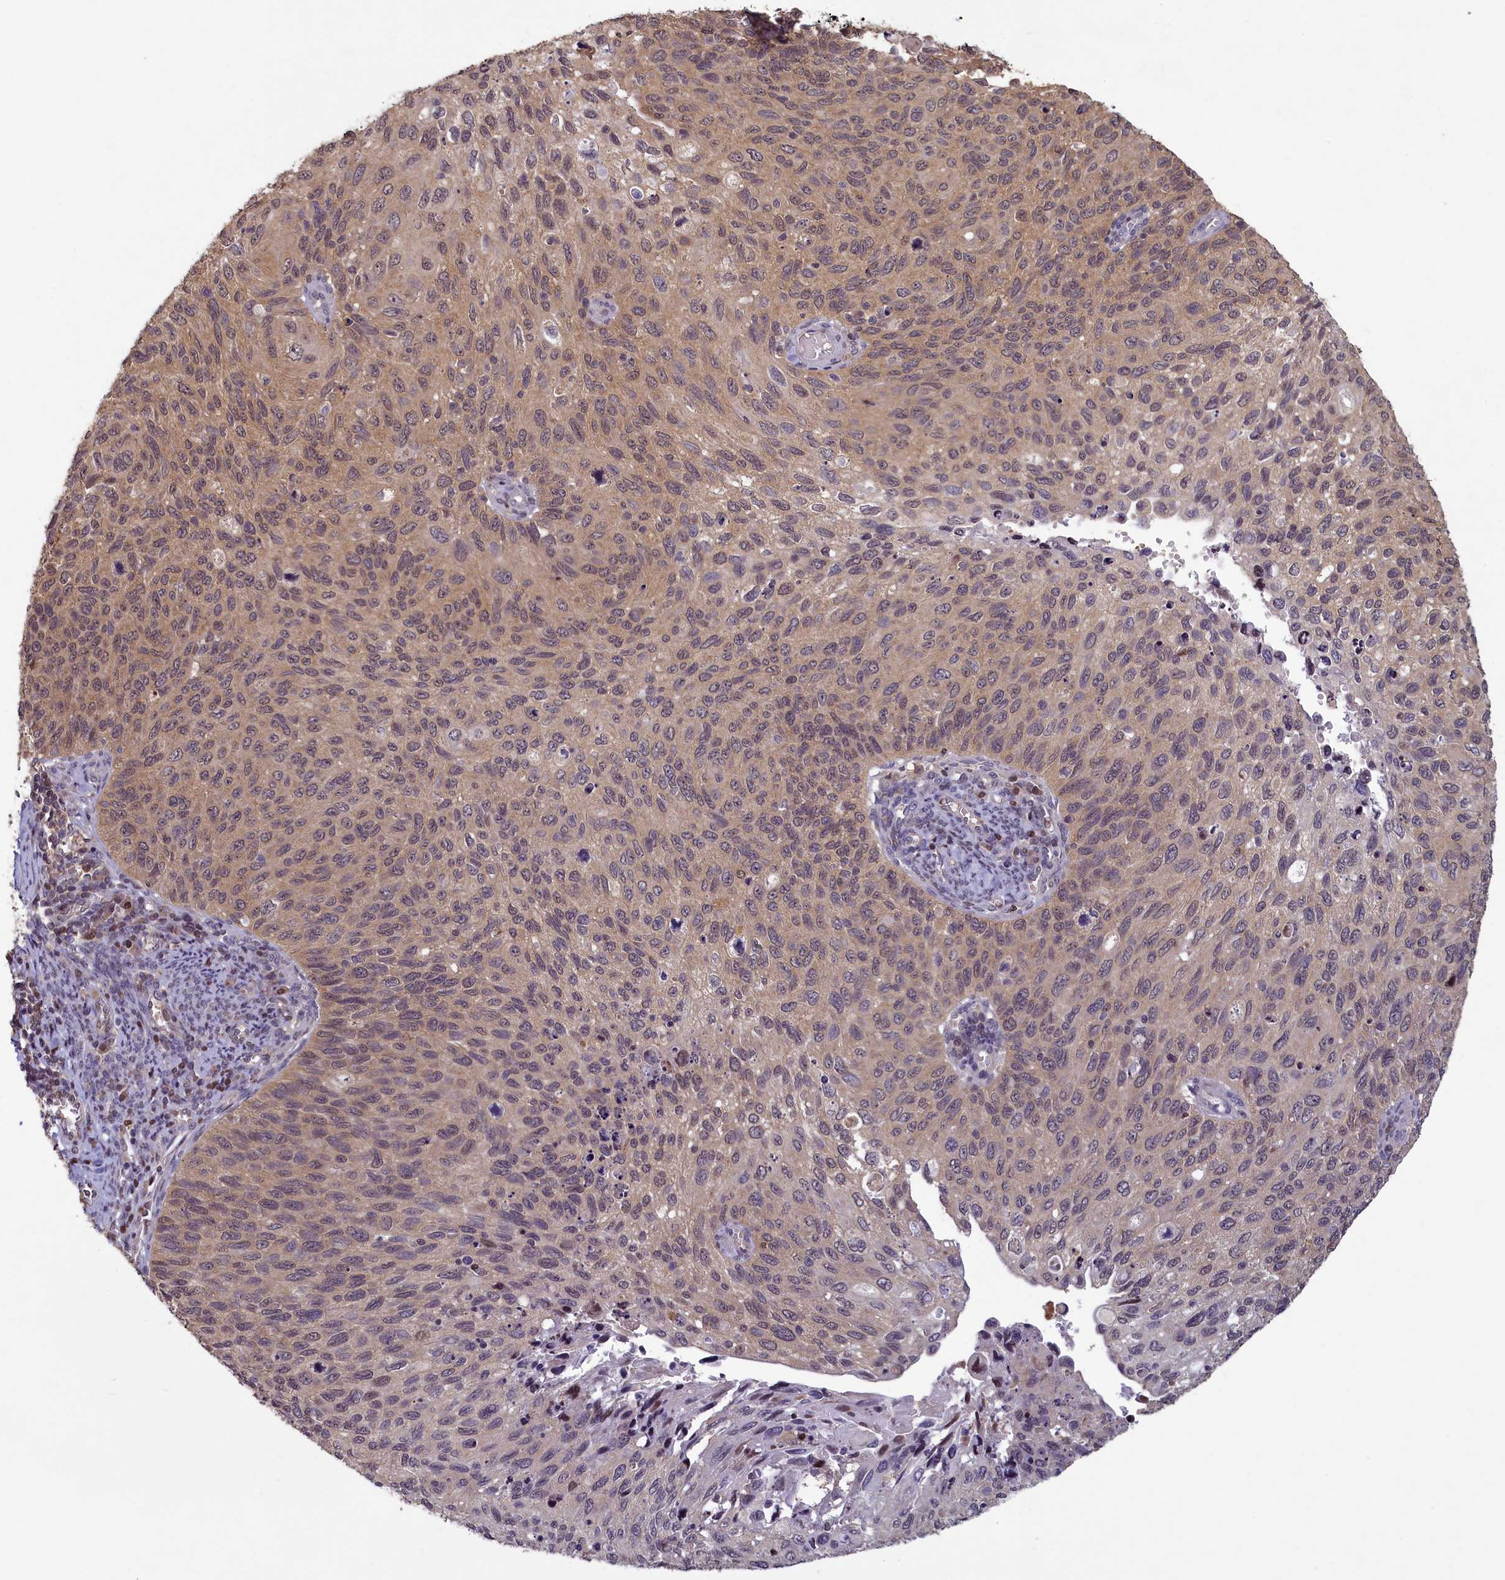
{"staining": {"intensity": "weak", "quantity": "25%-75%", "location": "cytoplasmic/membranous"}, "tissue": "cervical cancer", "cell_type": "Tumor cells", "image_type": "cancer", "snomed": [{"axis": "morphology", "description": "Squamous cell carcinoma, NOS"}, {"axis": "topography", "description": "Cervix"}], "caption": "Brown immunohistochemical staining in human cervical squamous cell carcinoma reveals weak cytoplasmic/membranous expression in approximately 25%-75% of tumor cells.", "gene": "NUBP1", "patient": {"sex": "female", "age": 70}}